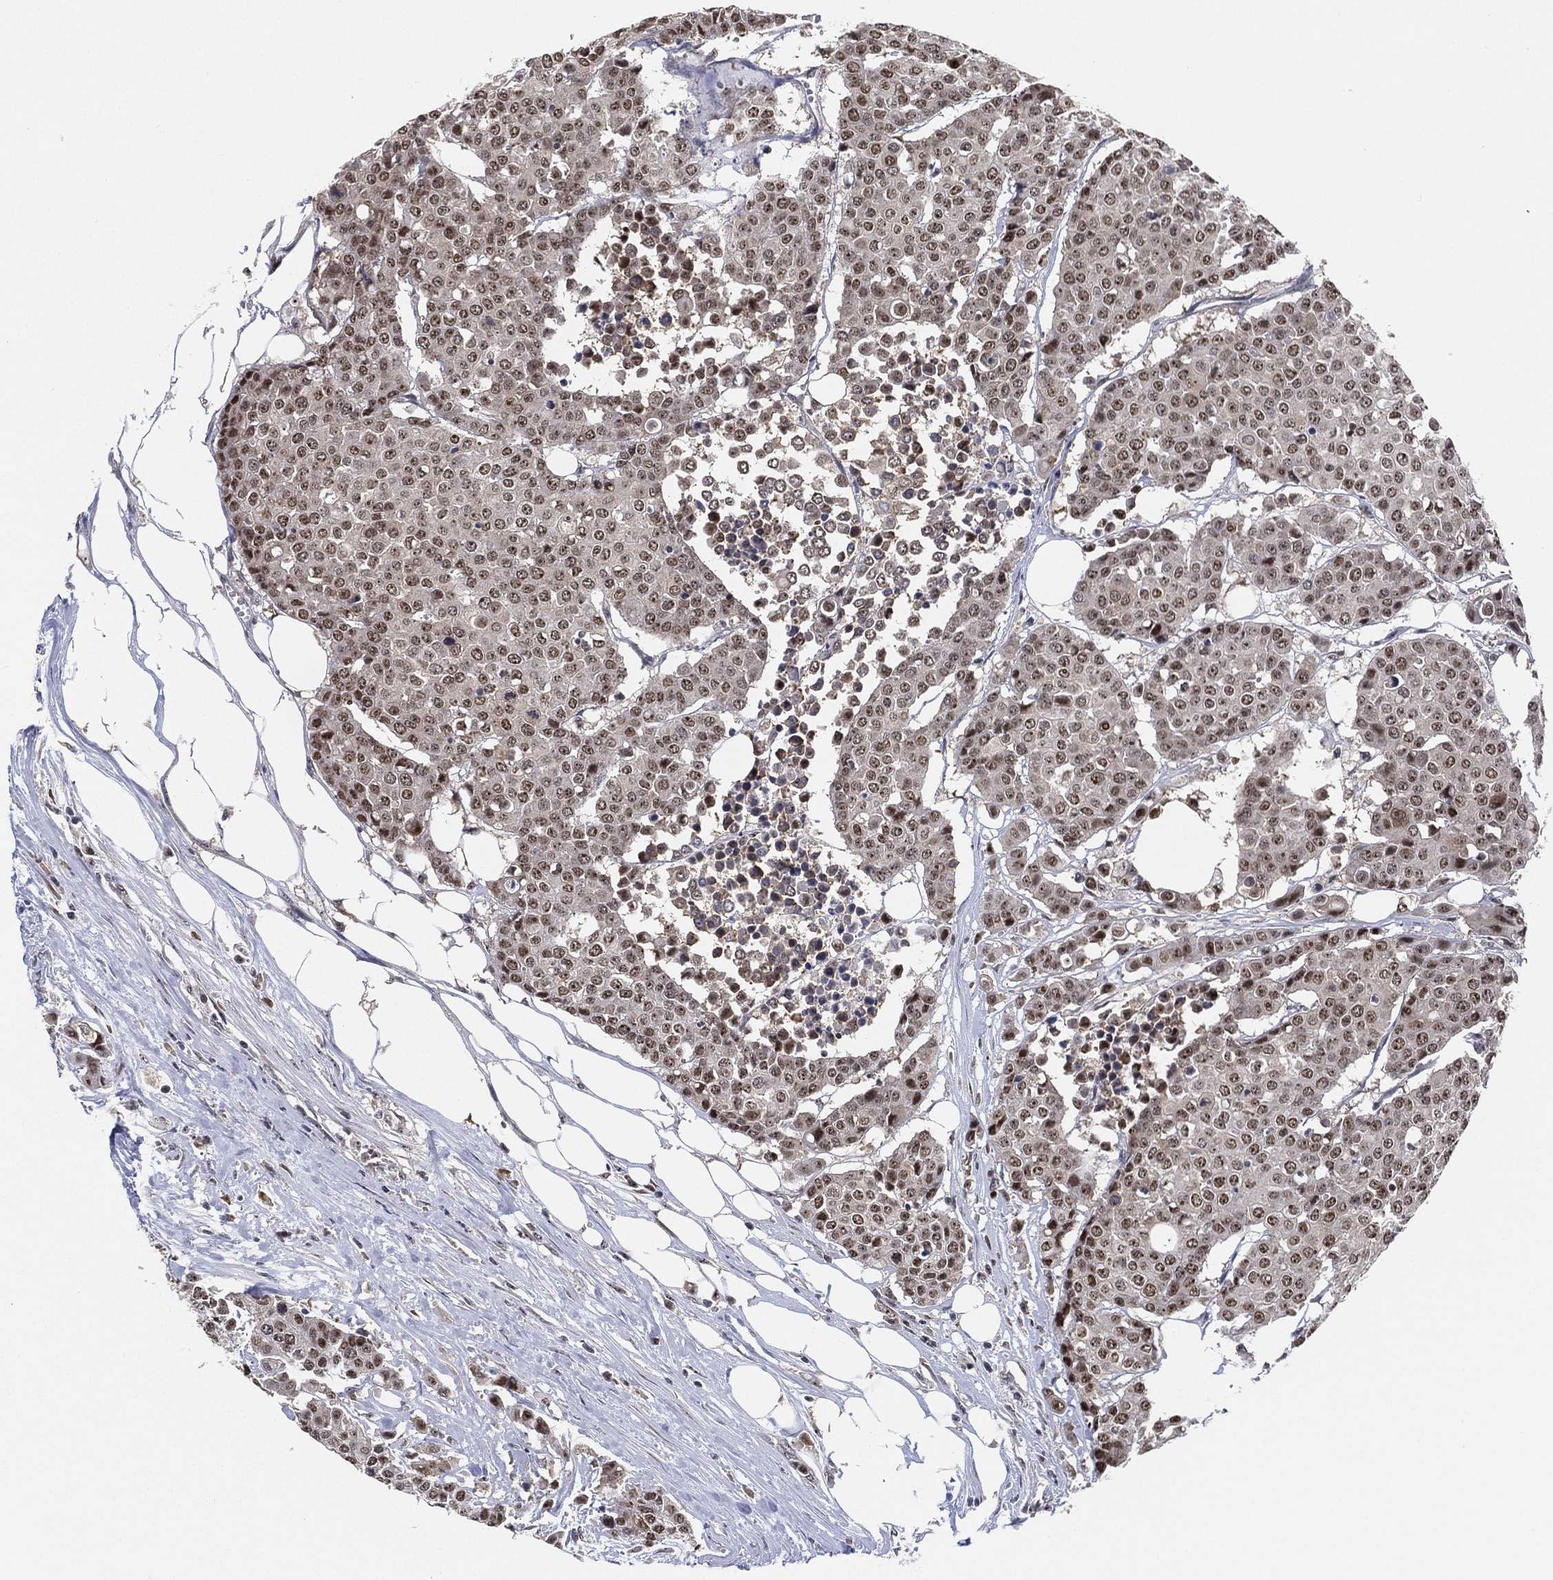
{"staining": {"intensity": "moderate", "quantity": "<25%", "location": "nuclear"}, "tissue": "carcinoid", "cell_type": "Tumor cells", "image_type": "cancer", "snomed": [{"axis": "morphology", "description": "Carcinoid, malignant, NOS"}, {"axis": "topography", "description": "Colon"}], "caption": "This image exhibits IHC staining of human carcinoid, with low moderate nuclear staining in about <25% of tumor cells.", "gene": "PPP1R16B", "patient": {"sex": "male", "age": 81}}